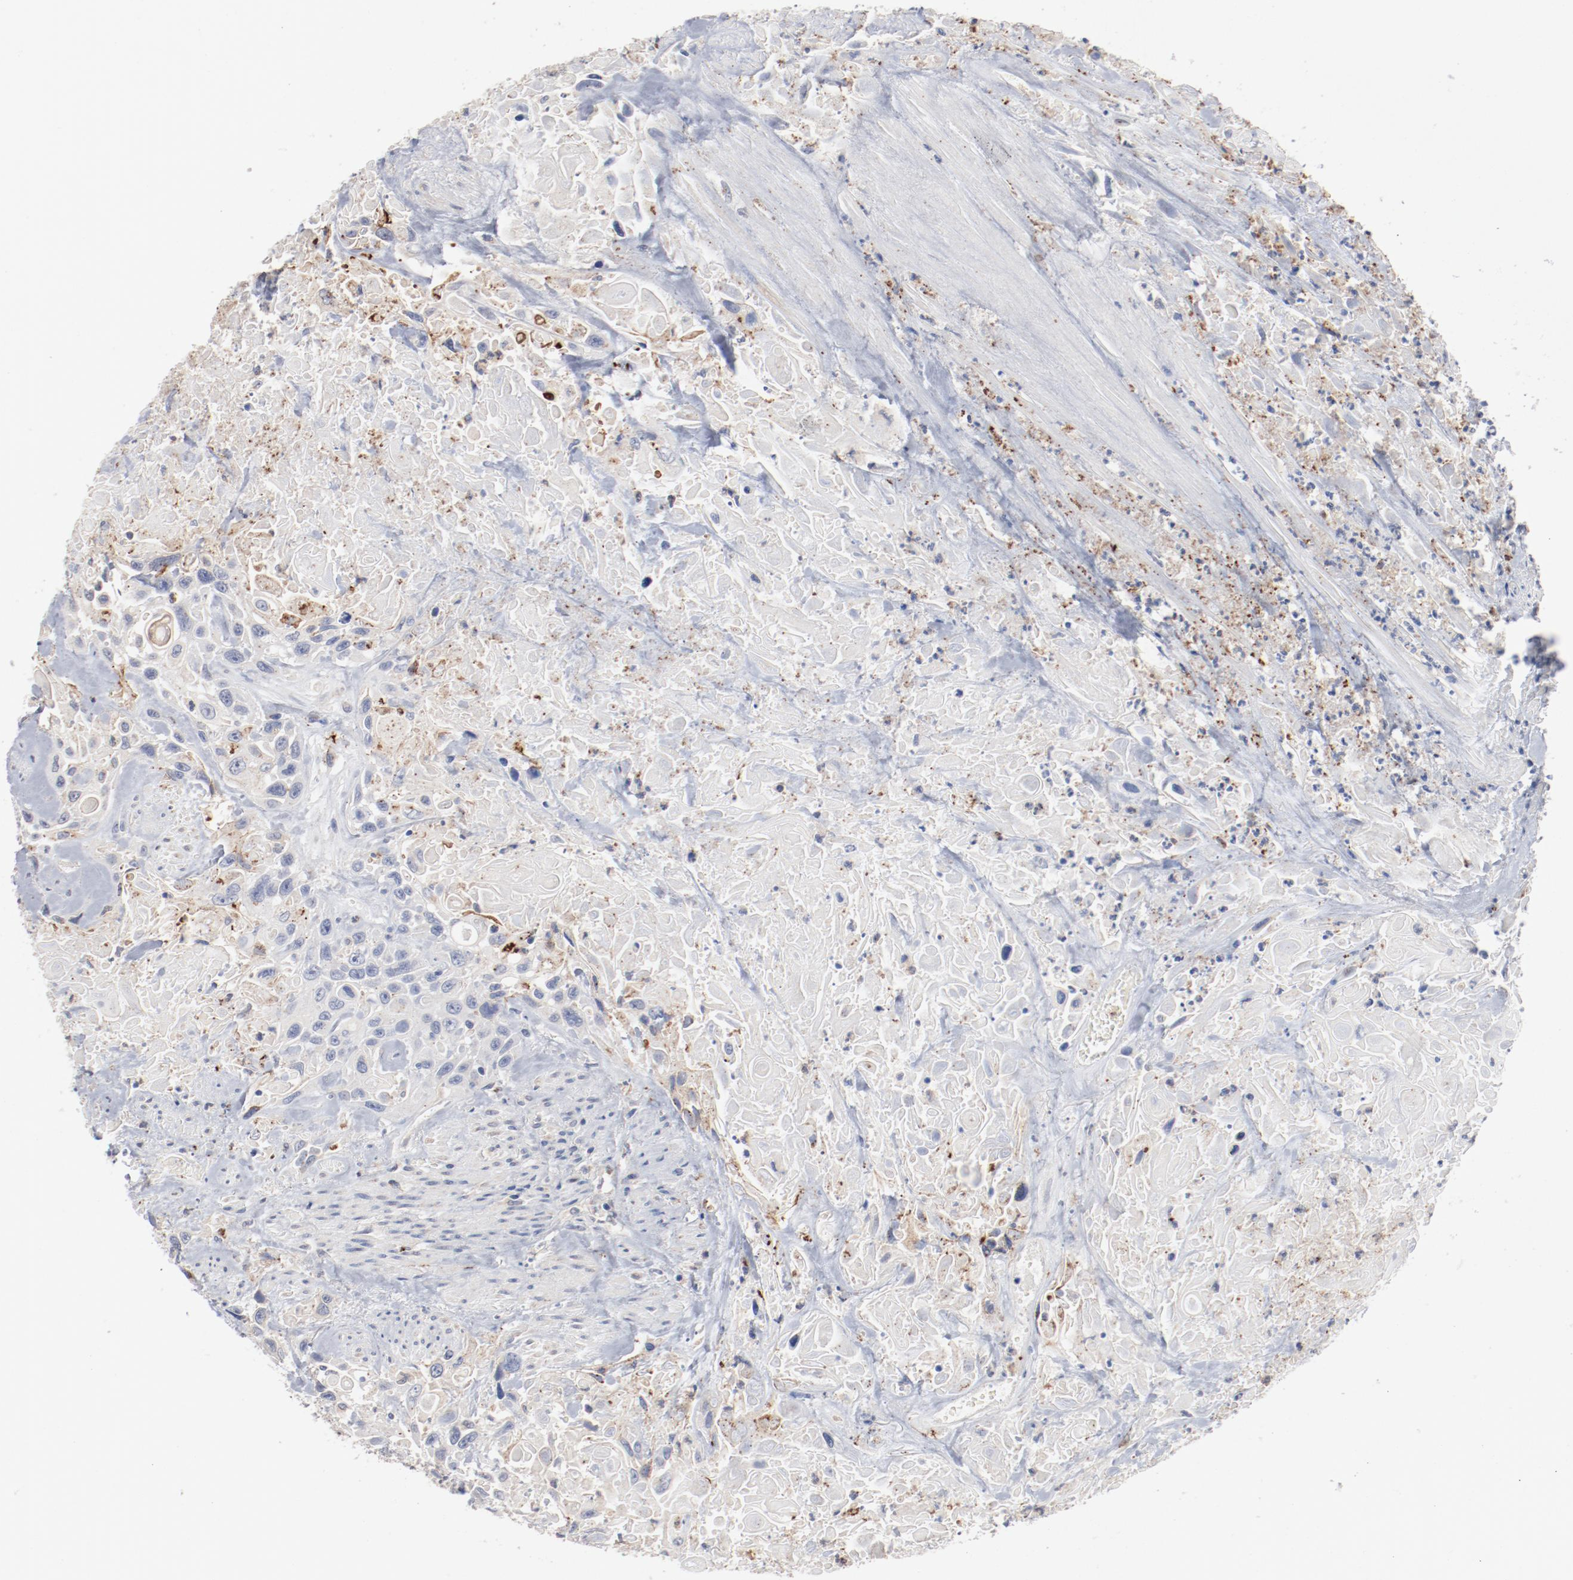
{"staining": {"intensity": "negative", "quantity": "none", "location": "none"}, "tissue": "urothelial cancer", "cell_type": "Tumor cells", "image_type": "cancer", "snomed": [{"axis": "morphology", "description": "Urothelial carcinoma, High grade"}, {"axis": "topography", "description": "Urinary bladder"}], "caption": "Immunohistochemistry (IHC) histopathology image of urothelial cancer stained for a protein (brown), which shows no positivity in tumor cells.", "gene": "AK7", "patient": {"sex": "female", "age": 84}}